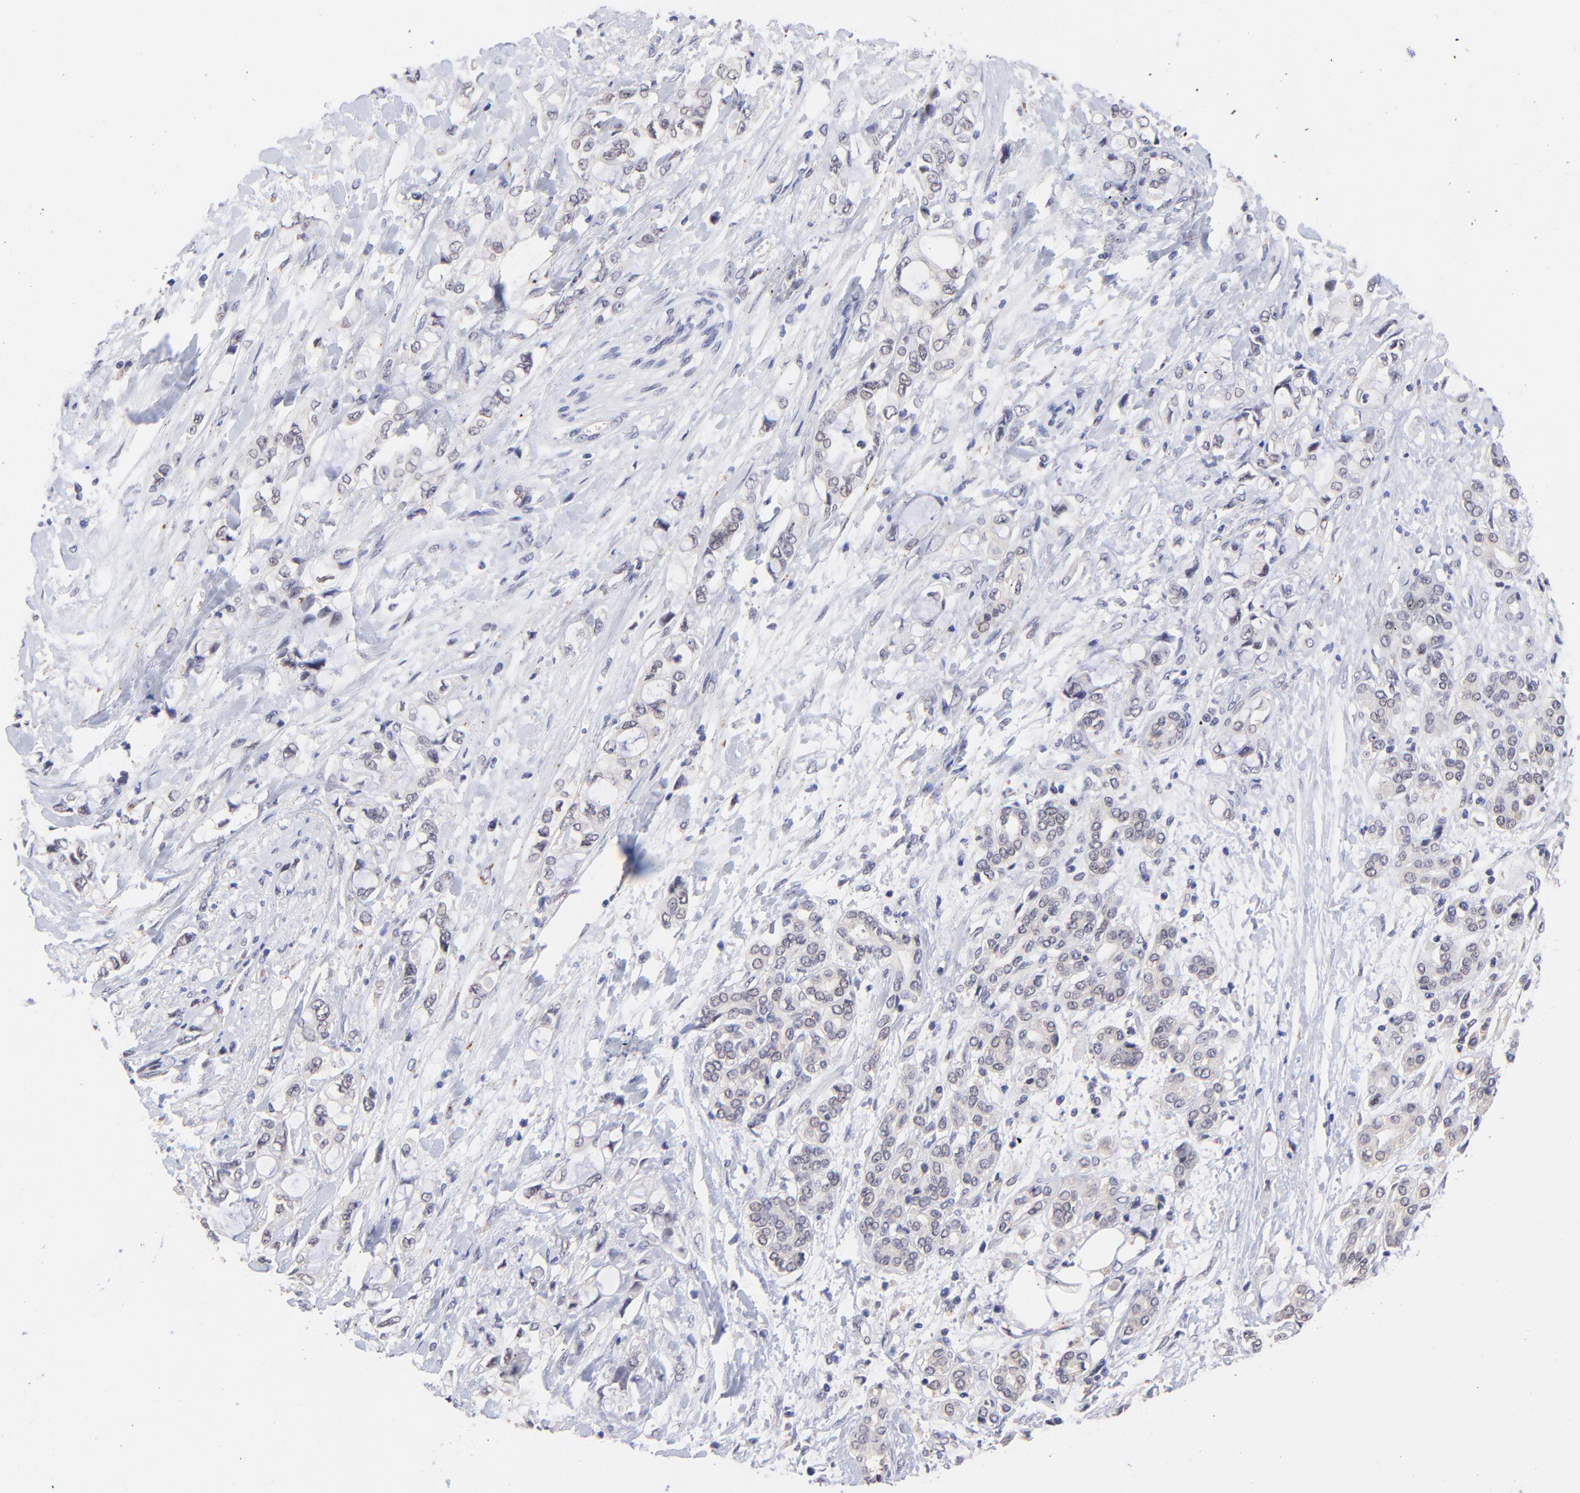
{"staining": {"intensity": "negative", "quantity": "none", "location": "none"}, "tissue": "pancreatic cancer", "cell_type": "Tumor cells", "image_type": "cancer", "snomed": [{"axis": "morphology", "description": "Adenocarcinoma, NOS"}, {"axis": "topography", "description": "Pancreas"}], "caption": "An IHC photomicrograph of pancreatic adenocarcinoma is shown. There is no staining in tumor cells of pancreatic adenocarcinoma.", "gene": "ZNF747", "patient": {"sex": "female", "age": 70}}